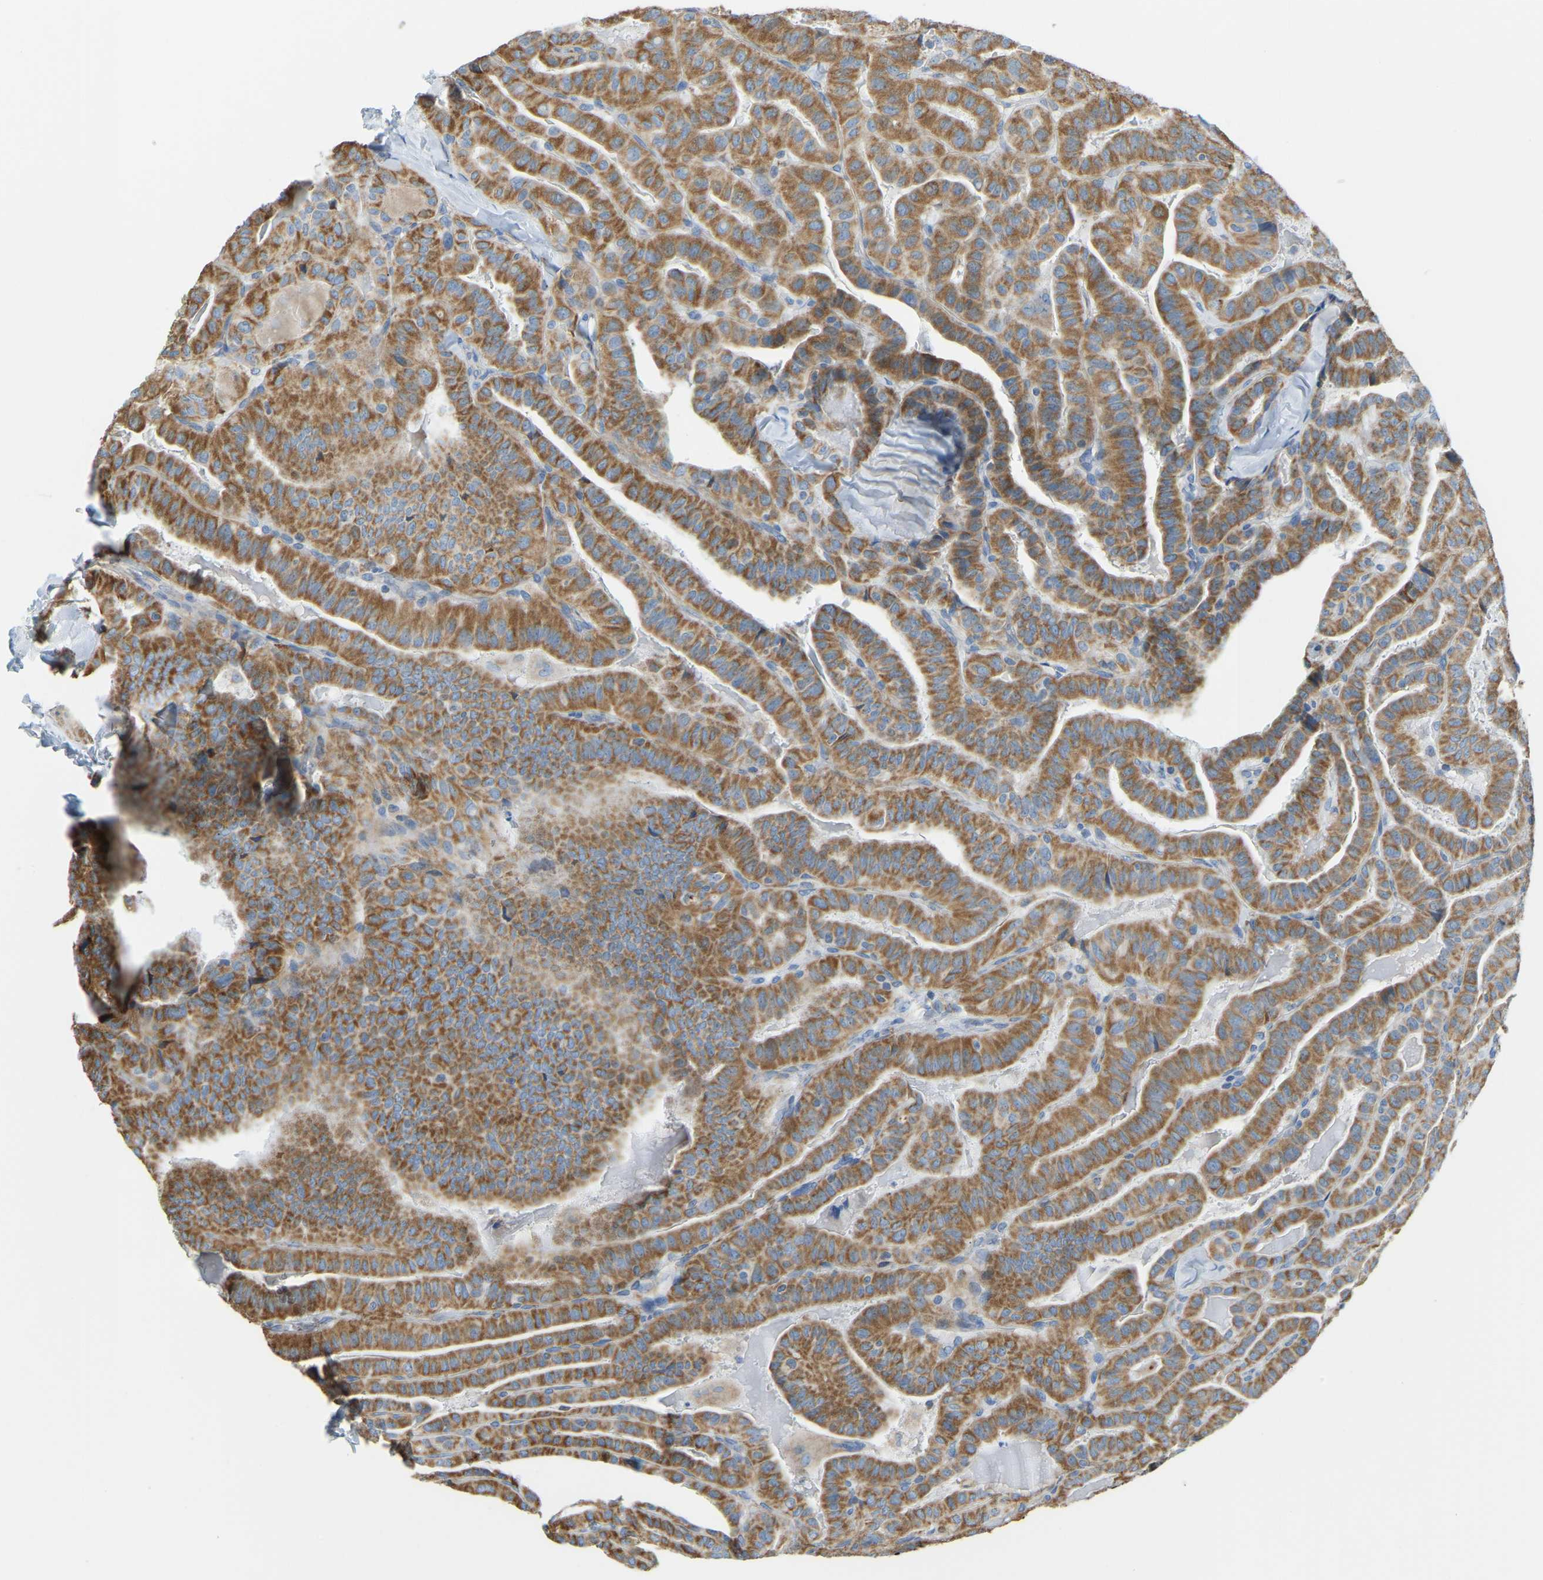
{"staining": {"intensity": "moderate", "quantity": ">75%", "location": "cytoplasmic/membranous"}, "tissue": "thyroid cancer", "cell_type": "Tumor cells", "image_type": "cancer", "snomed": [{"axis": "morphology", "description": "Papillary adenocarcinoma, NOS"}, {"axis": "topography", "description": "Thyroid gland"}], "caption": "Immunohistochemistry staining of papillary adenocarcinoma (thyroid), which shows medium levels of moderate cytoplasmic/membranous staining in about >75% of tumor cells indicating moderate cytoplasmic/membranous protein positivity. The staining was performed using DAB (3,3'-diaminobenzidine) (brown) for protein detection and nuclei were counterstained in hematoxylin (blue).", "gene": "GDA", "patient": {"sex": "male", "age": 77}}